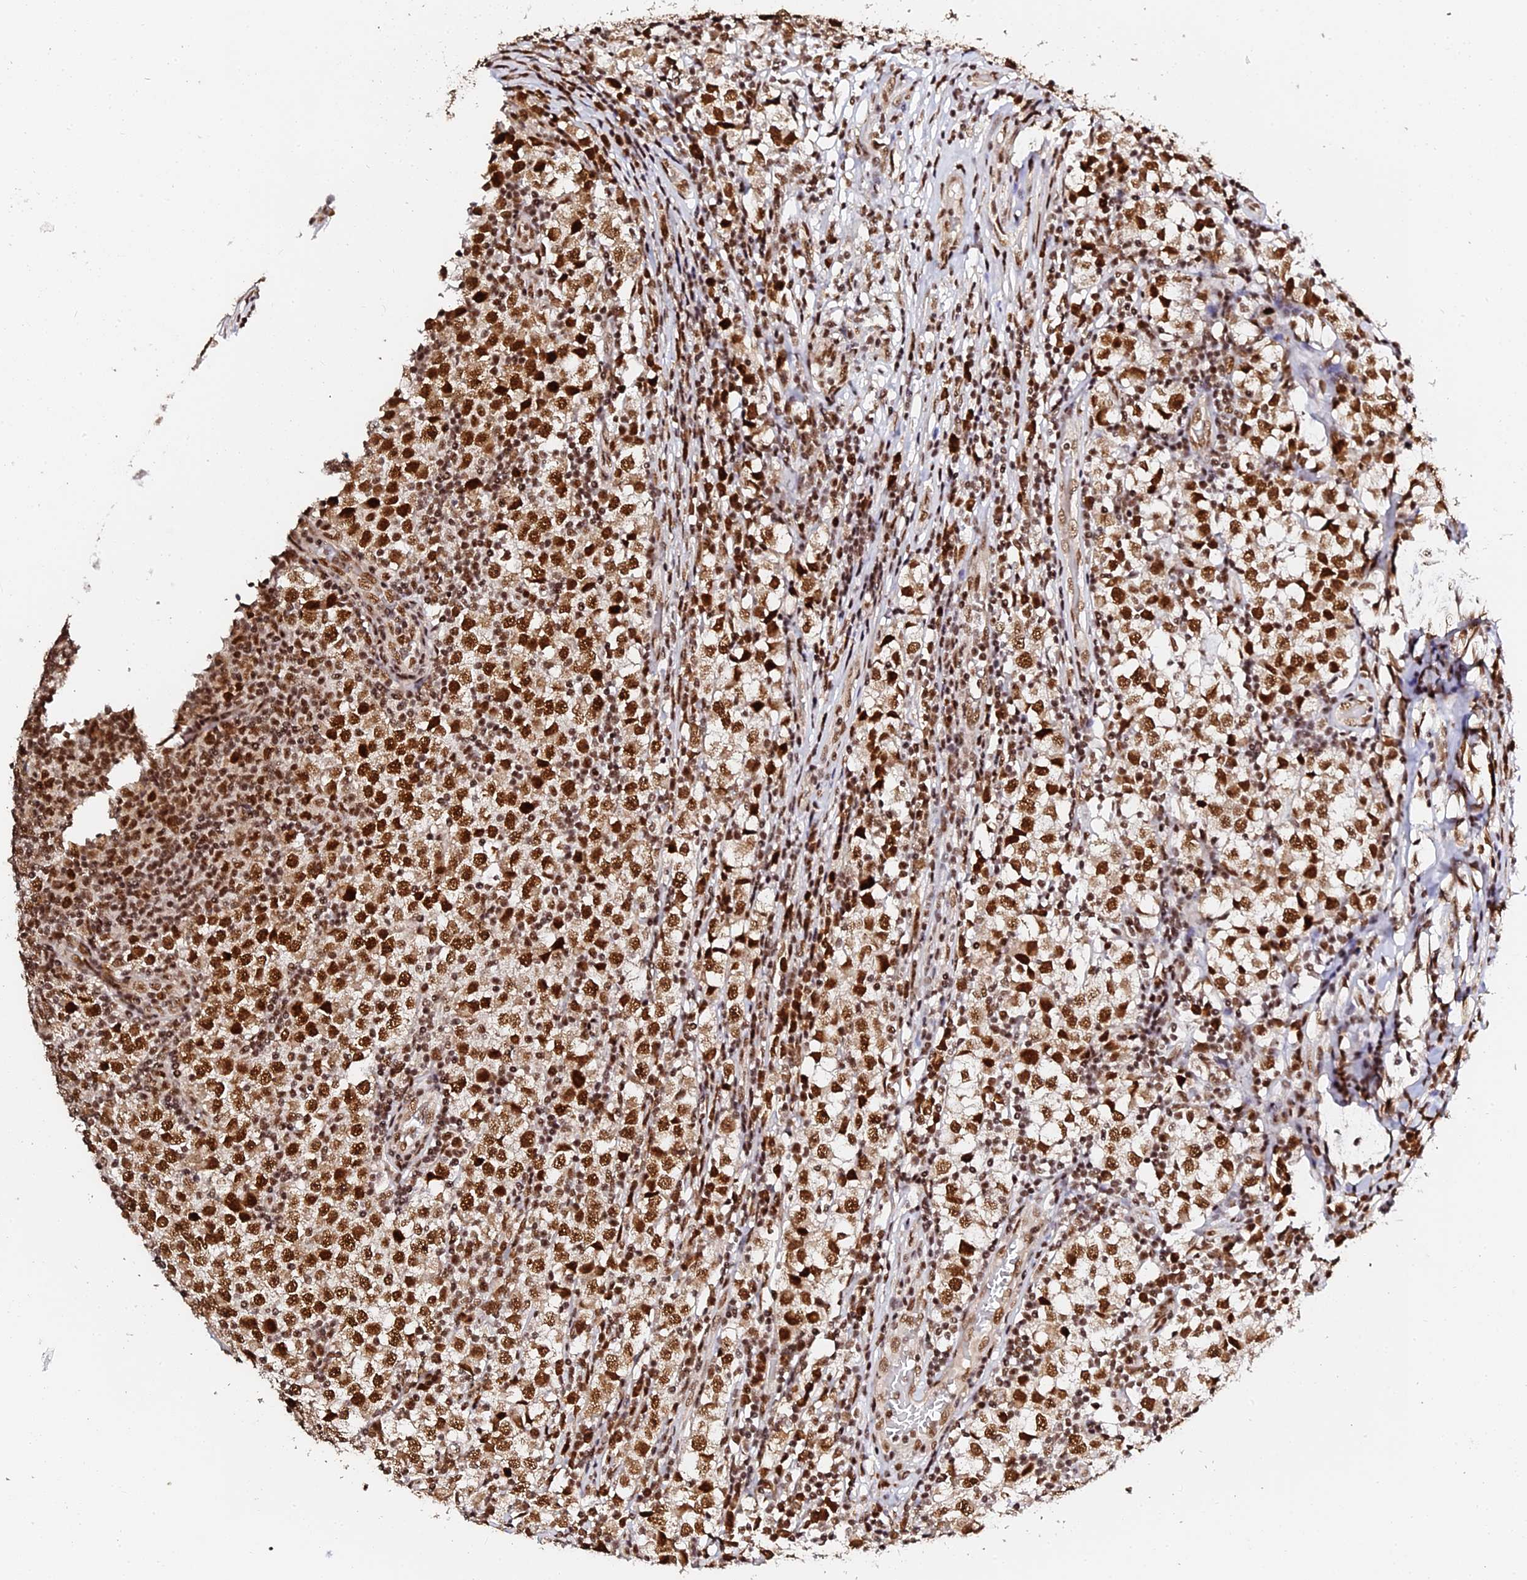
{"staining": {"intensity": "strong", "quantity": ">75%", "location": "nuclear"}, "tissue": "testis cancer", "cell_type": "Tumor cells", "image_type": "cancer", "snomed": [{"axis": "morphology", "description": "Seminoma, NOS"}, {"axis": "topography", "description": "Testis"}], "caption": "DAB immunohistochemical staining of human seminoma (testis) displays strong nuclear protein expression in about >75% of tumor cells.", "gene": "MCRS1", "patient": {"sex": "male", "age": 65}}